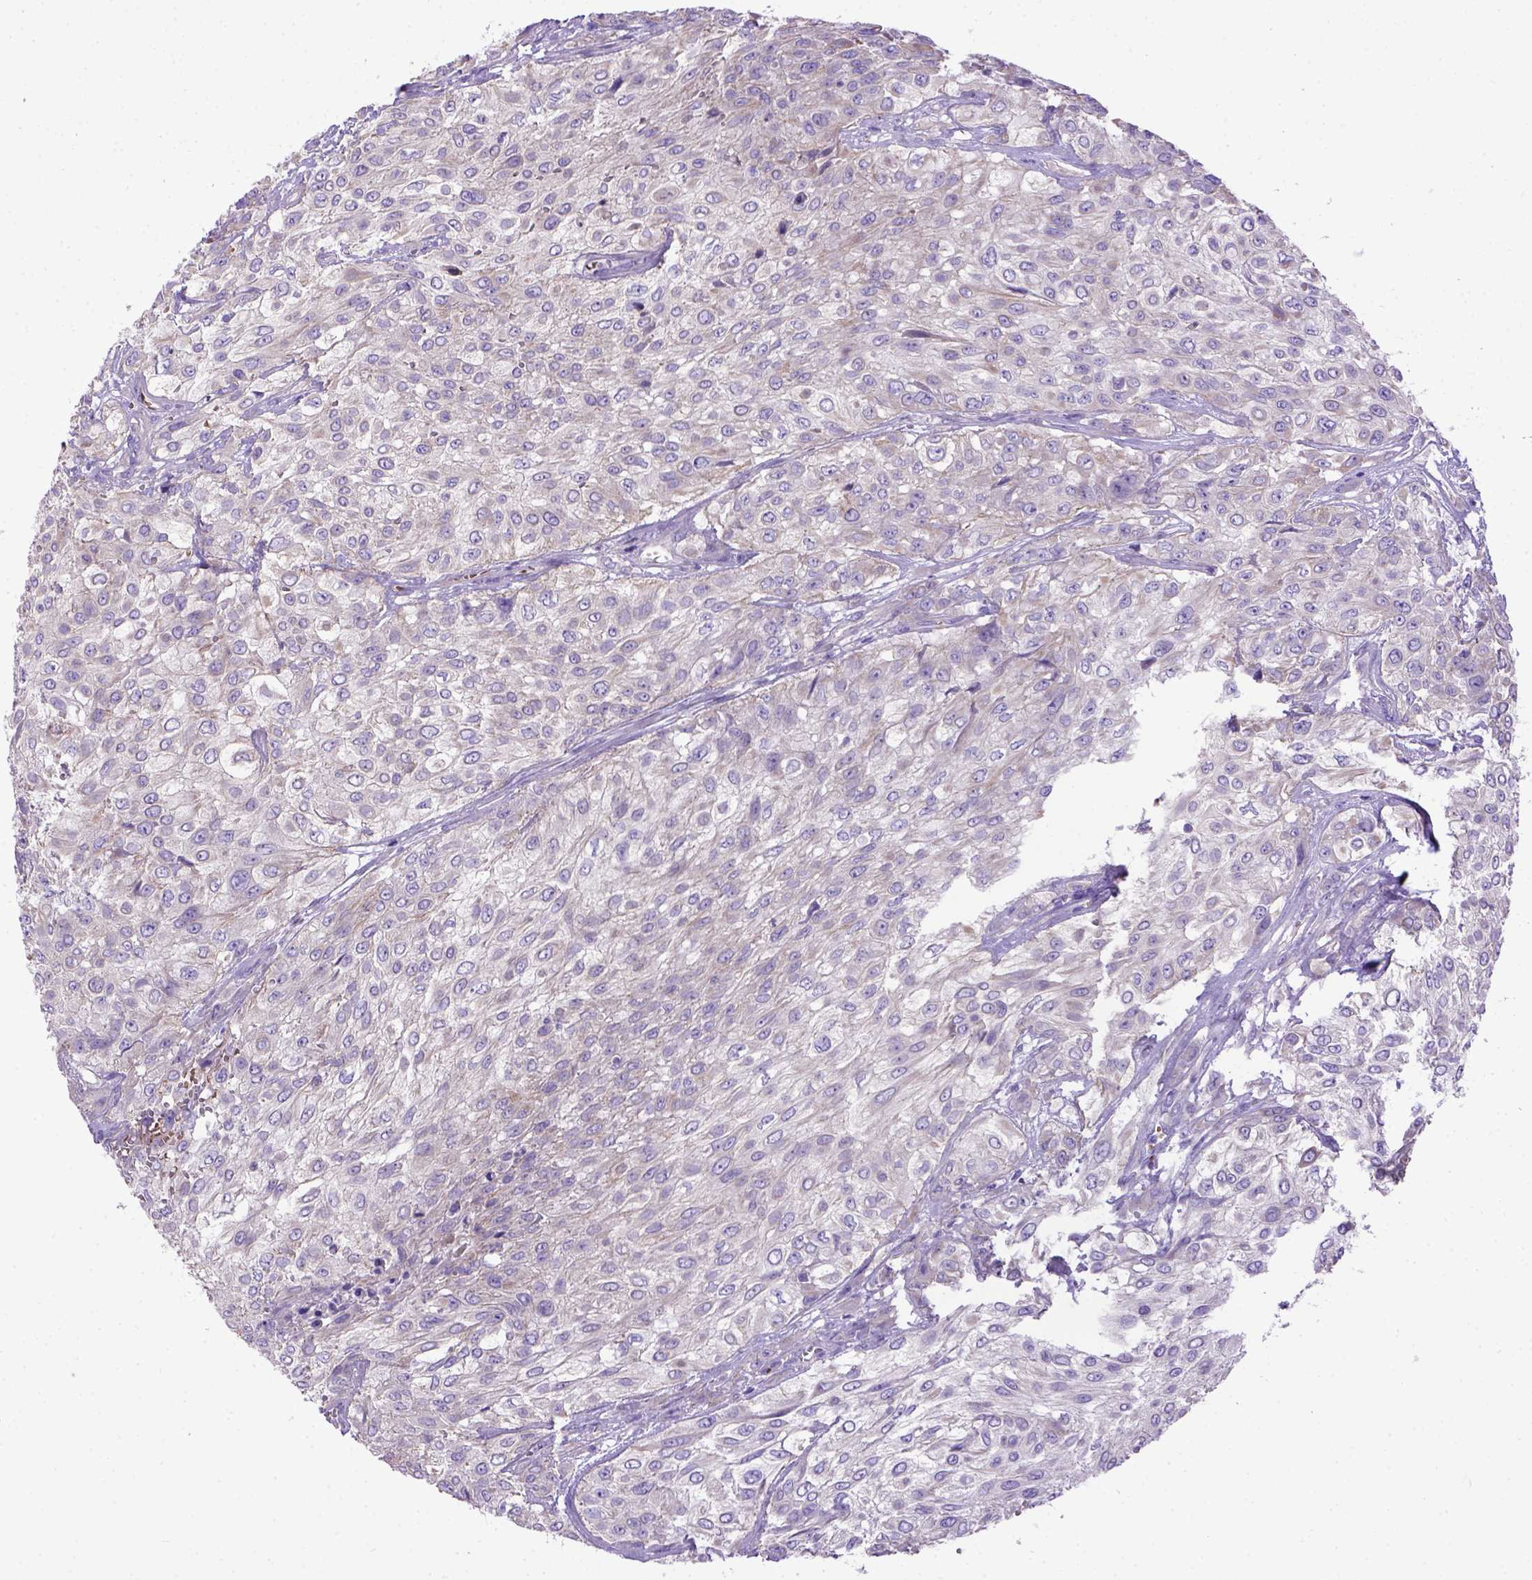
{"staining": {"intensity": "negative", "quantity": "none", "location": "none"}, "tissue": "urothelial cancer", "cell_type": "Tumor cells", "image_type": "cancer", "snomed": [{"axis": "morphology", "description": "Urothelial carcinoma, High grade"}, {"axis": "topography", "description": "Urinary bladder"}], "caption": "This is an immunohistochemistry image of human urothelial cancer. There is no staining in tumor cells.", "gene": "ADAM12", "patient": {"sex": "male", "age": 57}}